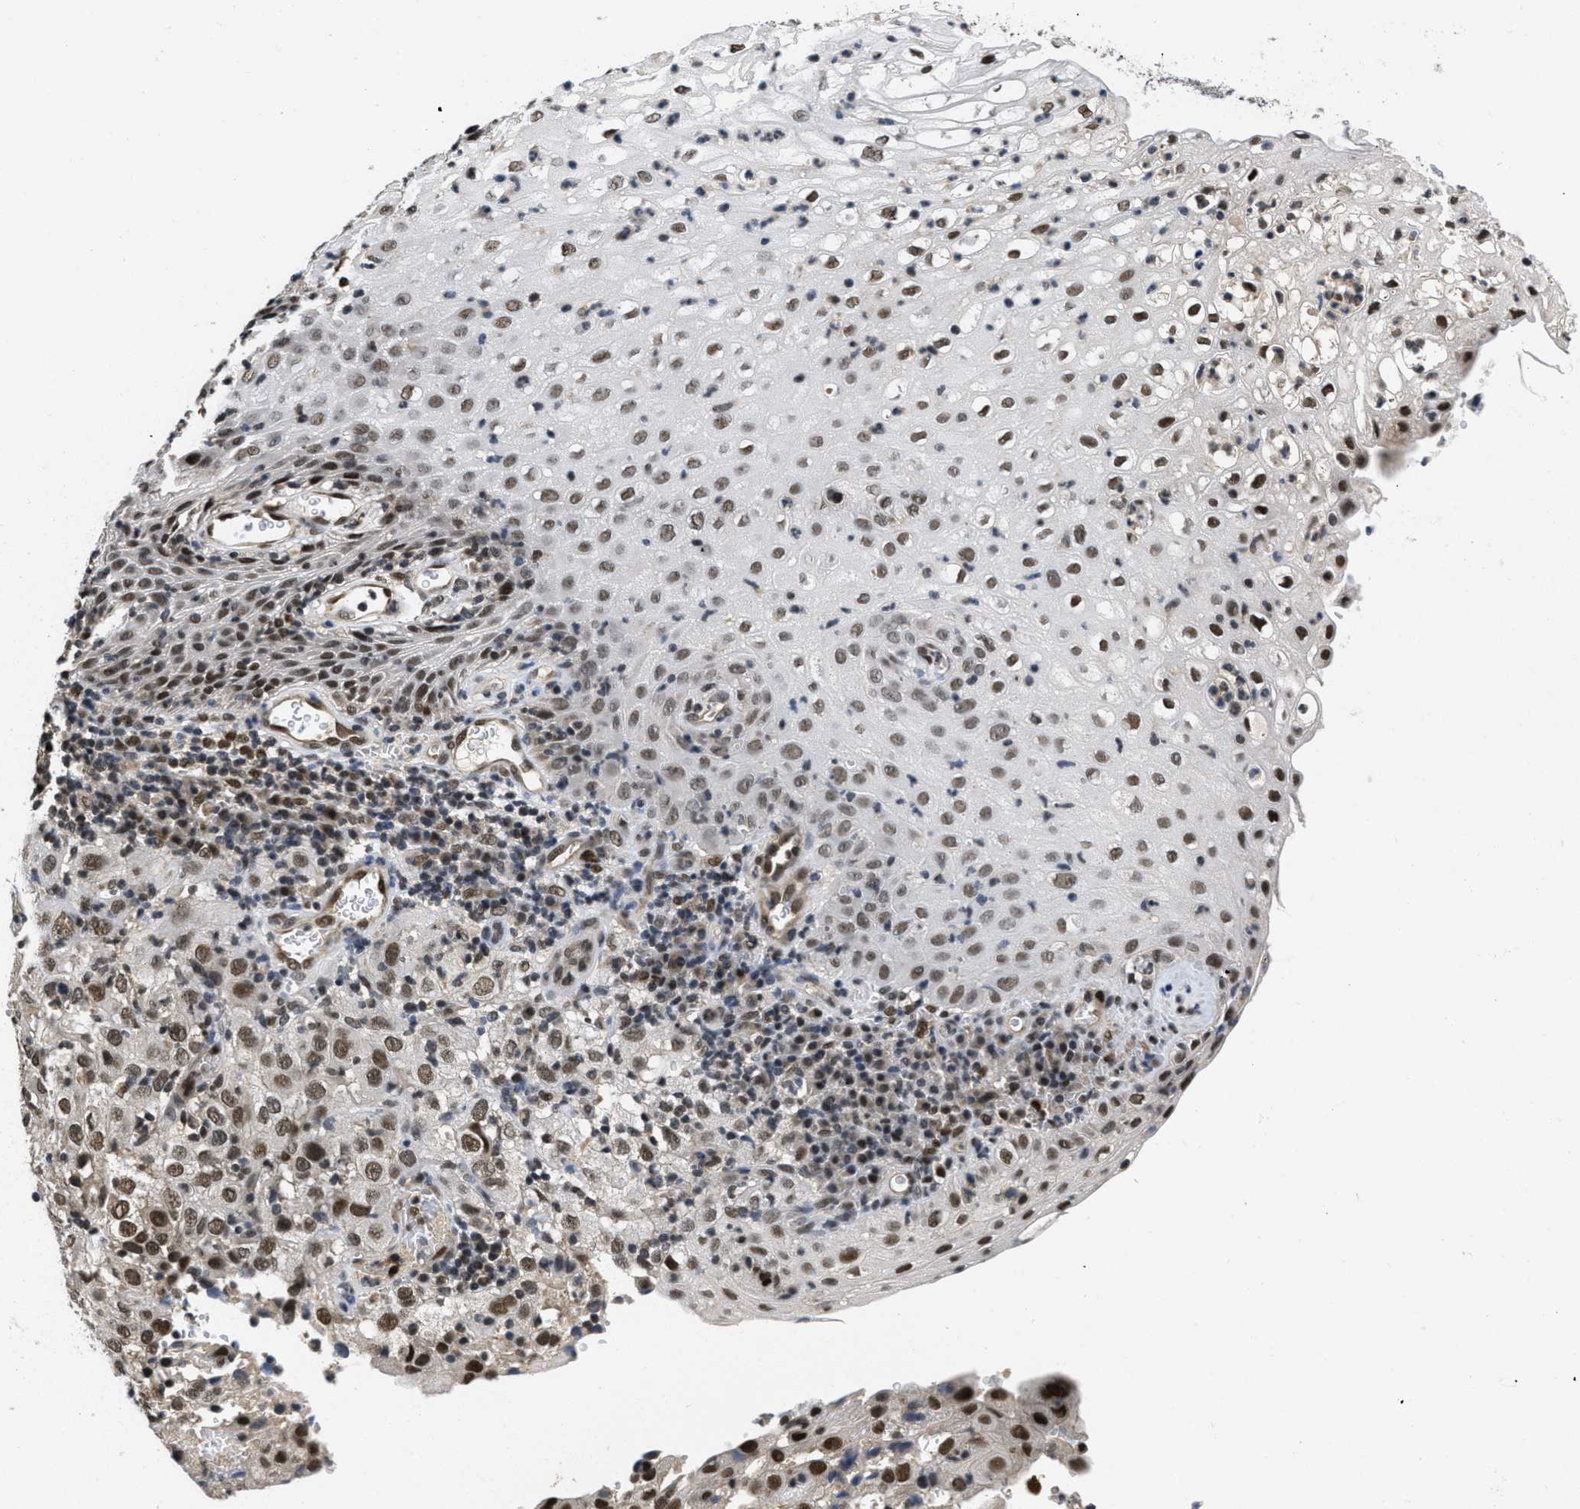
{"staining": {"intensity": "strong", "quantity": ">75%", "location": "nuclear"}, "tissue": "cervical cancer", "cell_type": "Tumor cells", "image_type": "cancer", "snomed": [{"axis": "morphology", "description": "Squamous cell carcinoma, NOS"}, {"axis": "topography", "description": "Cervix"}], "caption": "Protein expression analysis of cervical cancer shows strong nuclear positivity in approximately >75% of tumor cells.", "gene": "CUL4B", "patient": {"sex": "female", "age": 32}}